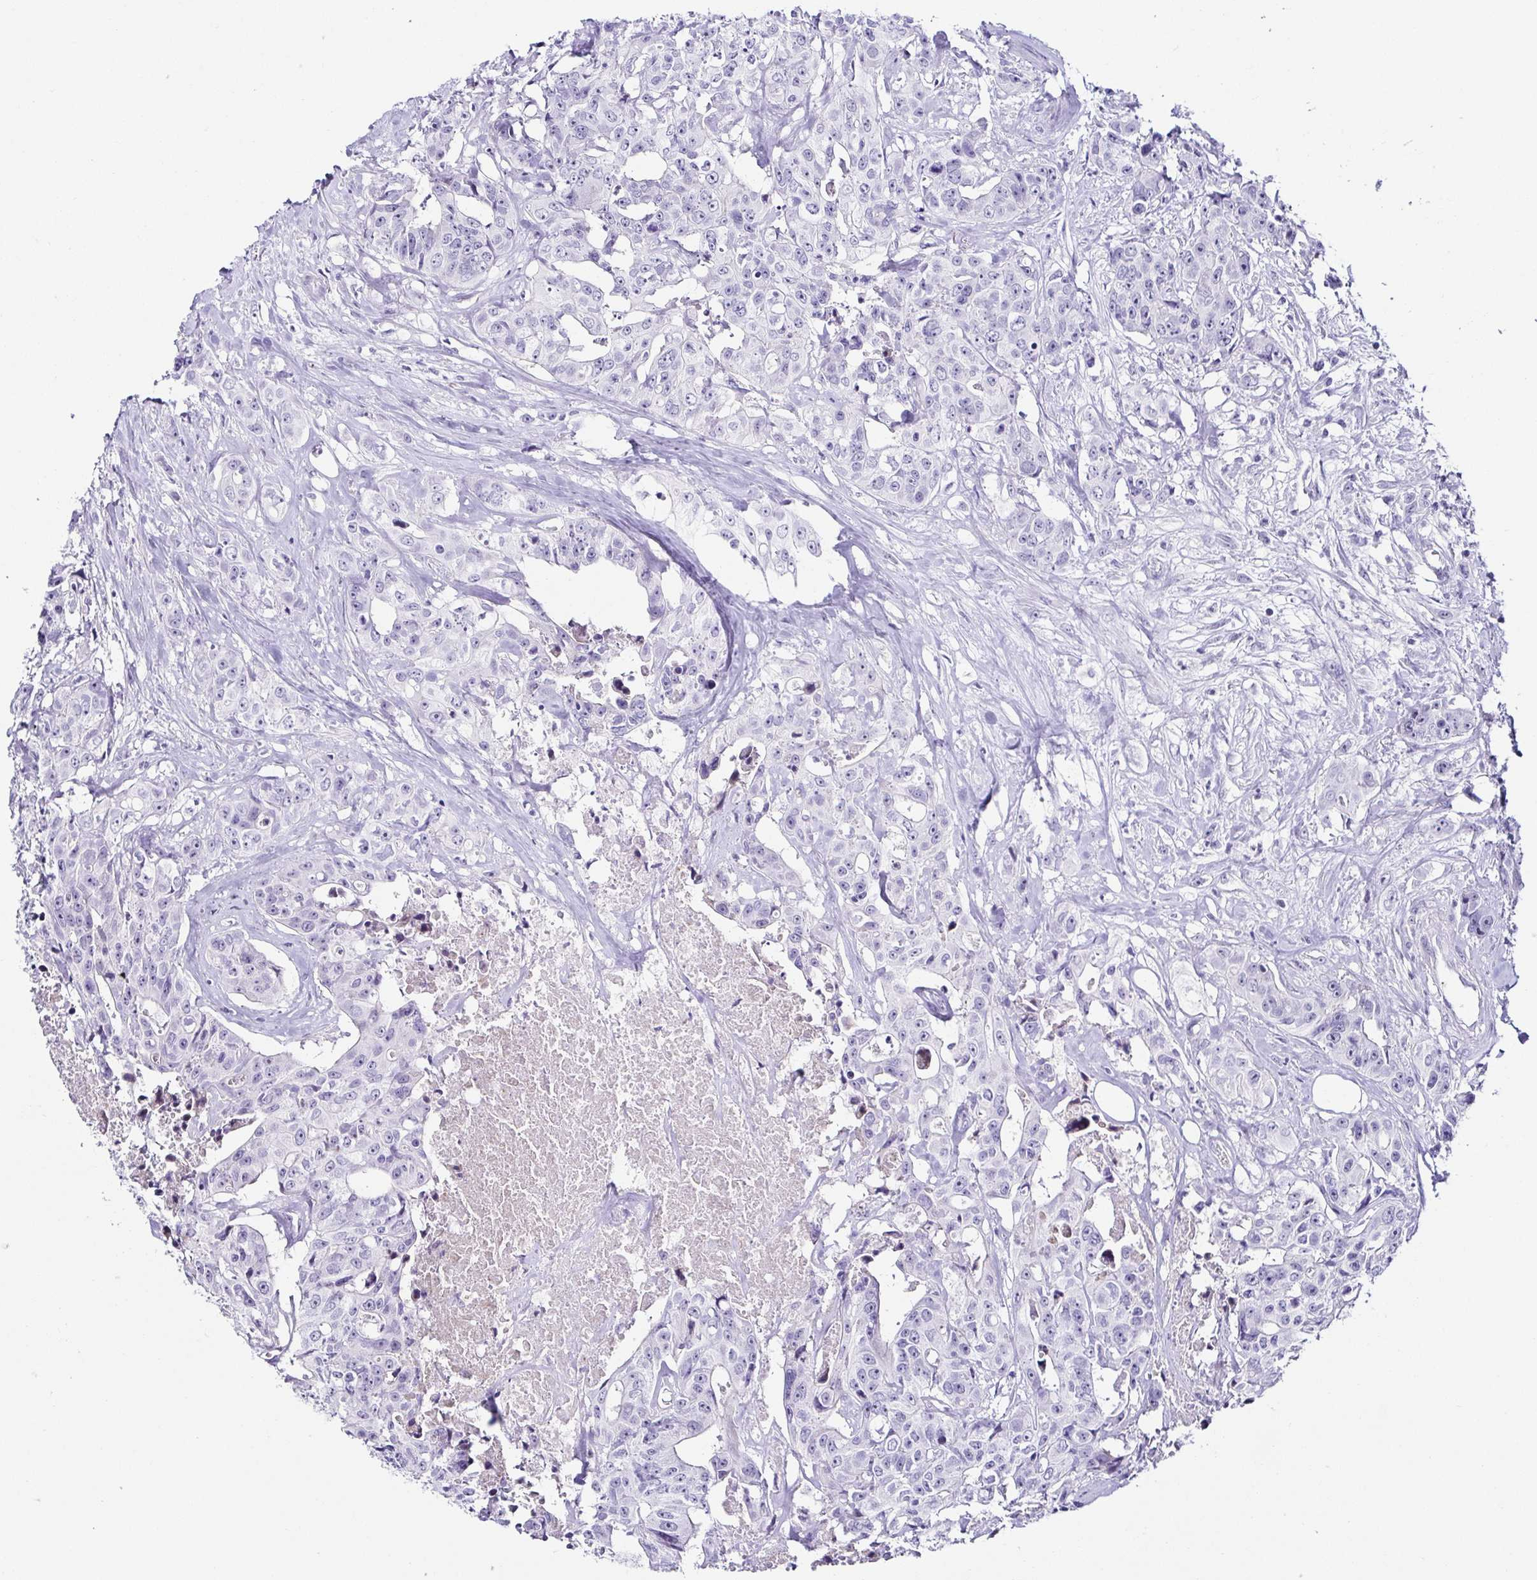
{"staining": {"intensity": "negative", "quantity": "none", "location": "none"}, "tissue": "colorectal cancer", "cell_type": "Tumor cells", "image_type": "cancer", "snomed": [{"axis": "morphology", "description": "Adenocarcinoma, NOS"}, {"axis": "topography", "description": "Rectum"}], "caption": "Immunohistochemical staining of human colorectal cancer (adenocarcinoma) exhibits no significant expression in tumor cells.", "gene": "TNNT2", "patient": {"sex": "female", "age": 62}}